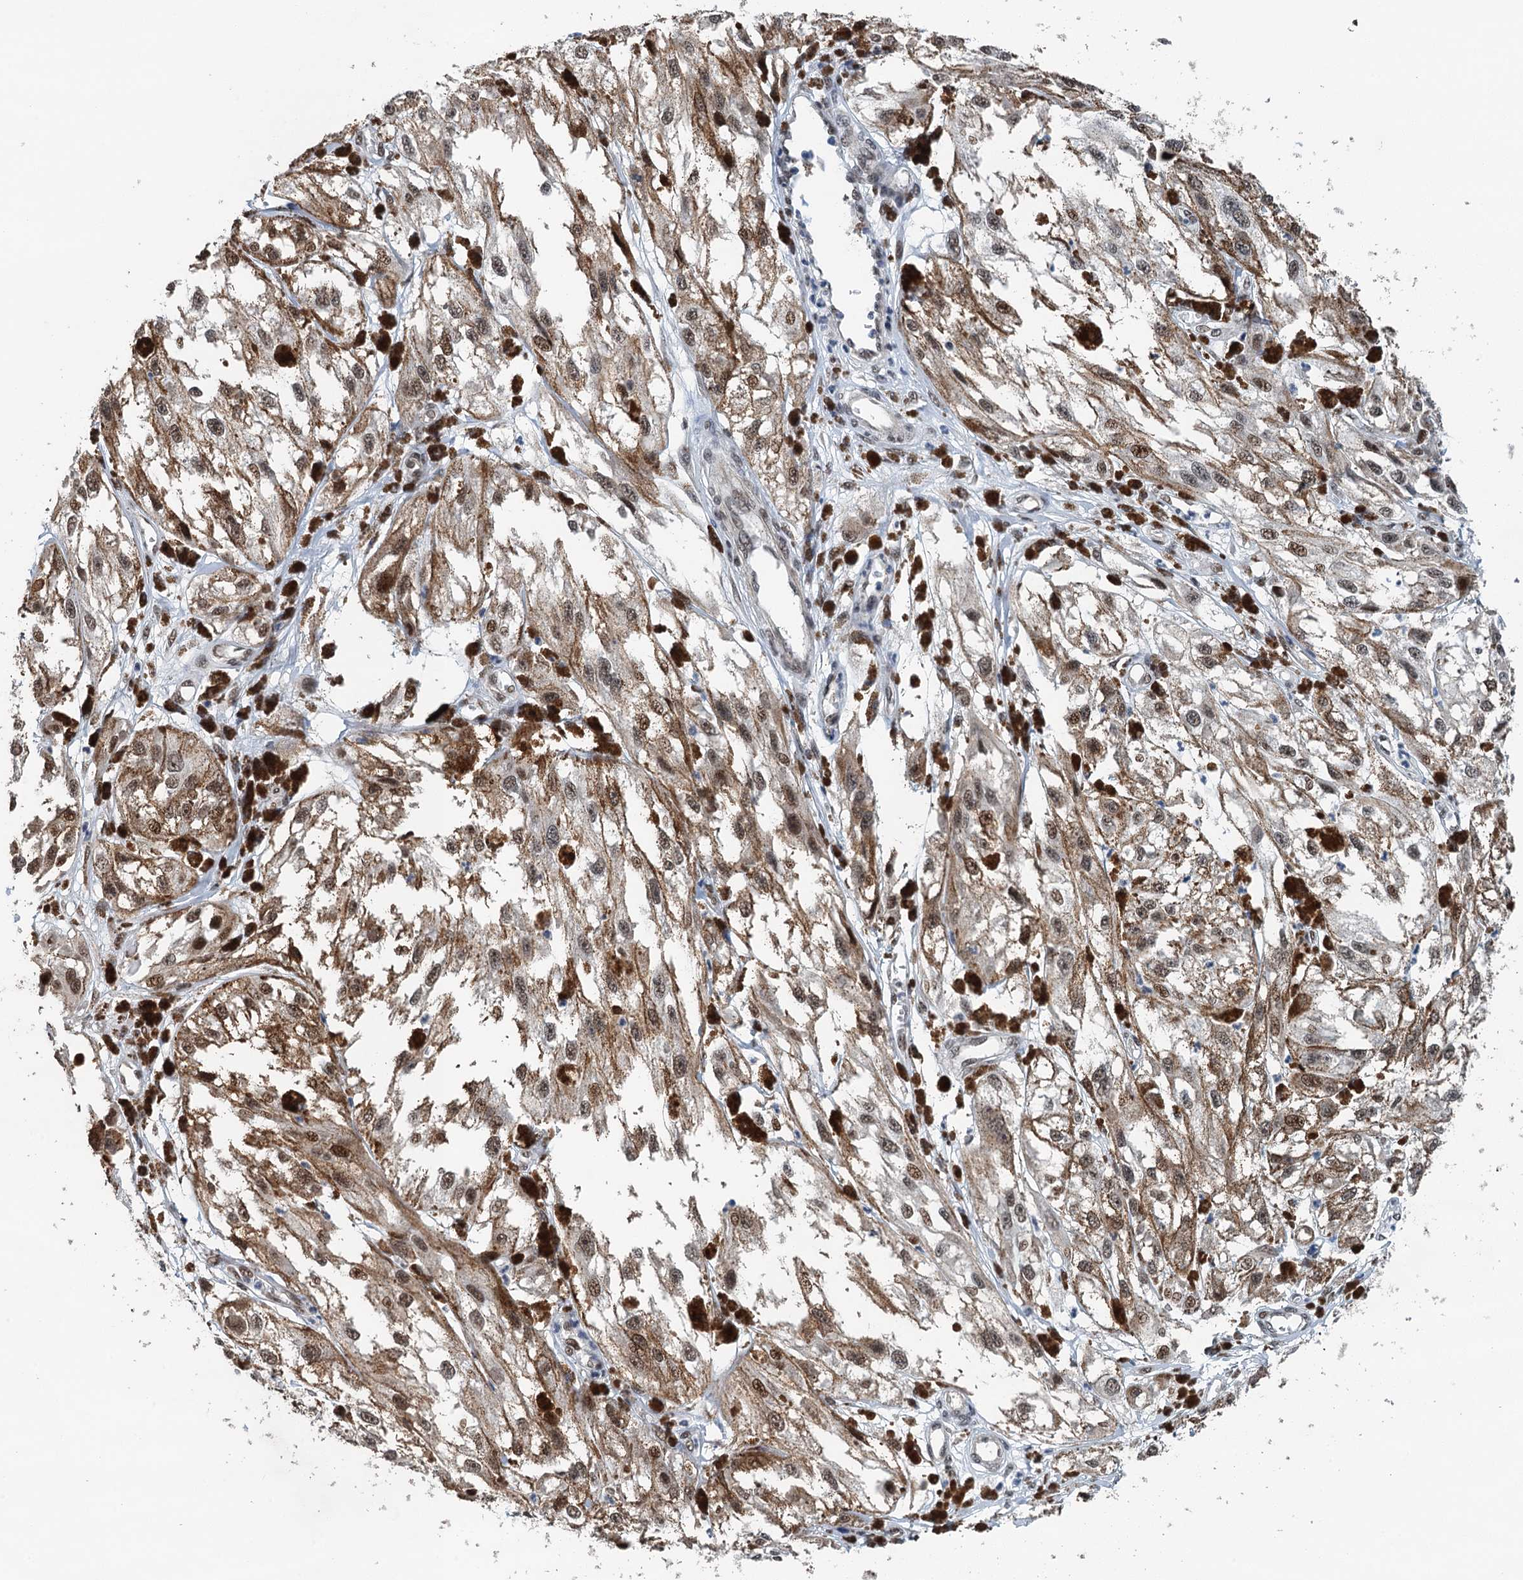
{"staining": {"intensity": "moderate", "quantity": ">75%", "location": "nuclear"}, "tissue": "melanoma", "cell_type": "Tumor cells", "image_type": "cancer", "snomed": [{"axis": "morphology", "description": "Malignant melanoma, NOS"}, {"axis": "topography", "description": "Skin"}], "caption": "Immunohistochemistry (IHC) image of neoplastic tissue: human malignant melanoma stained using immunohistochemistry (IHC) reveals medium levels of moderate protein expression localized specifically in the nuclear of tumor cells, appearing as a nuclear brown color.", "gene": "MTA3", "patient": {"sex": "male", "age": 88}}